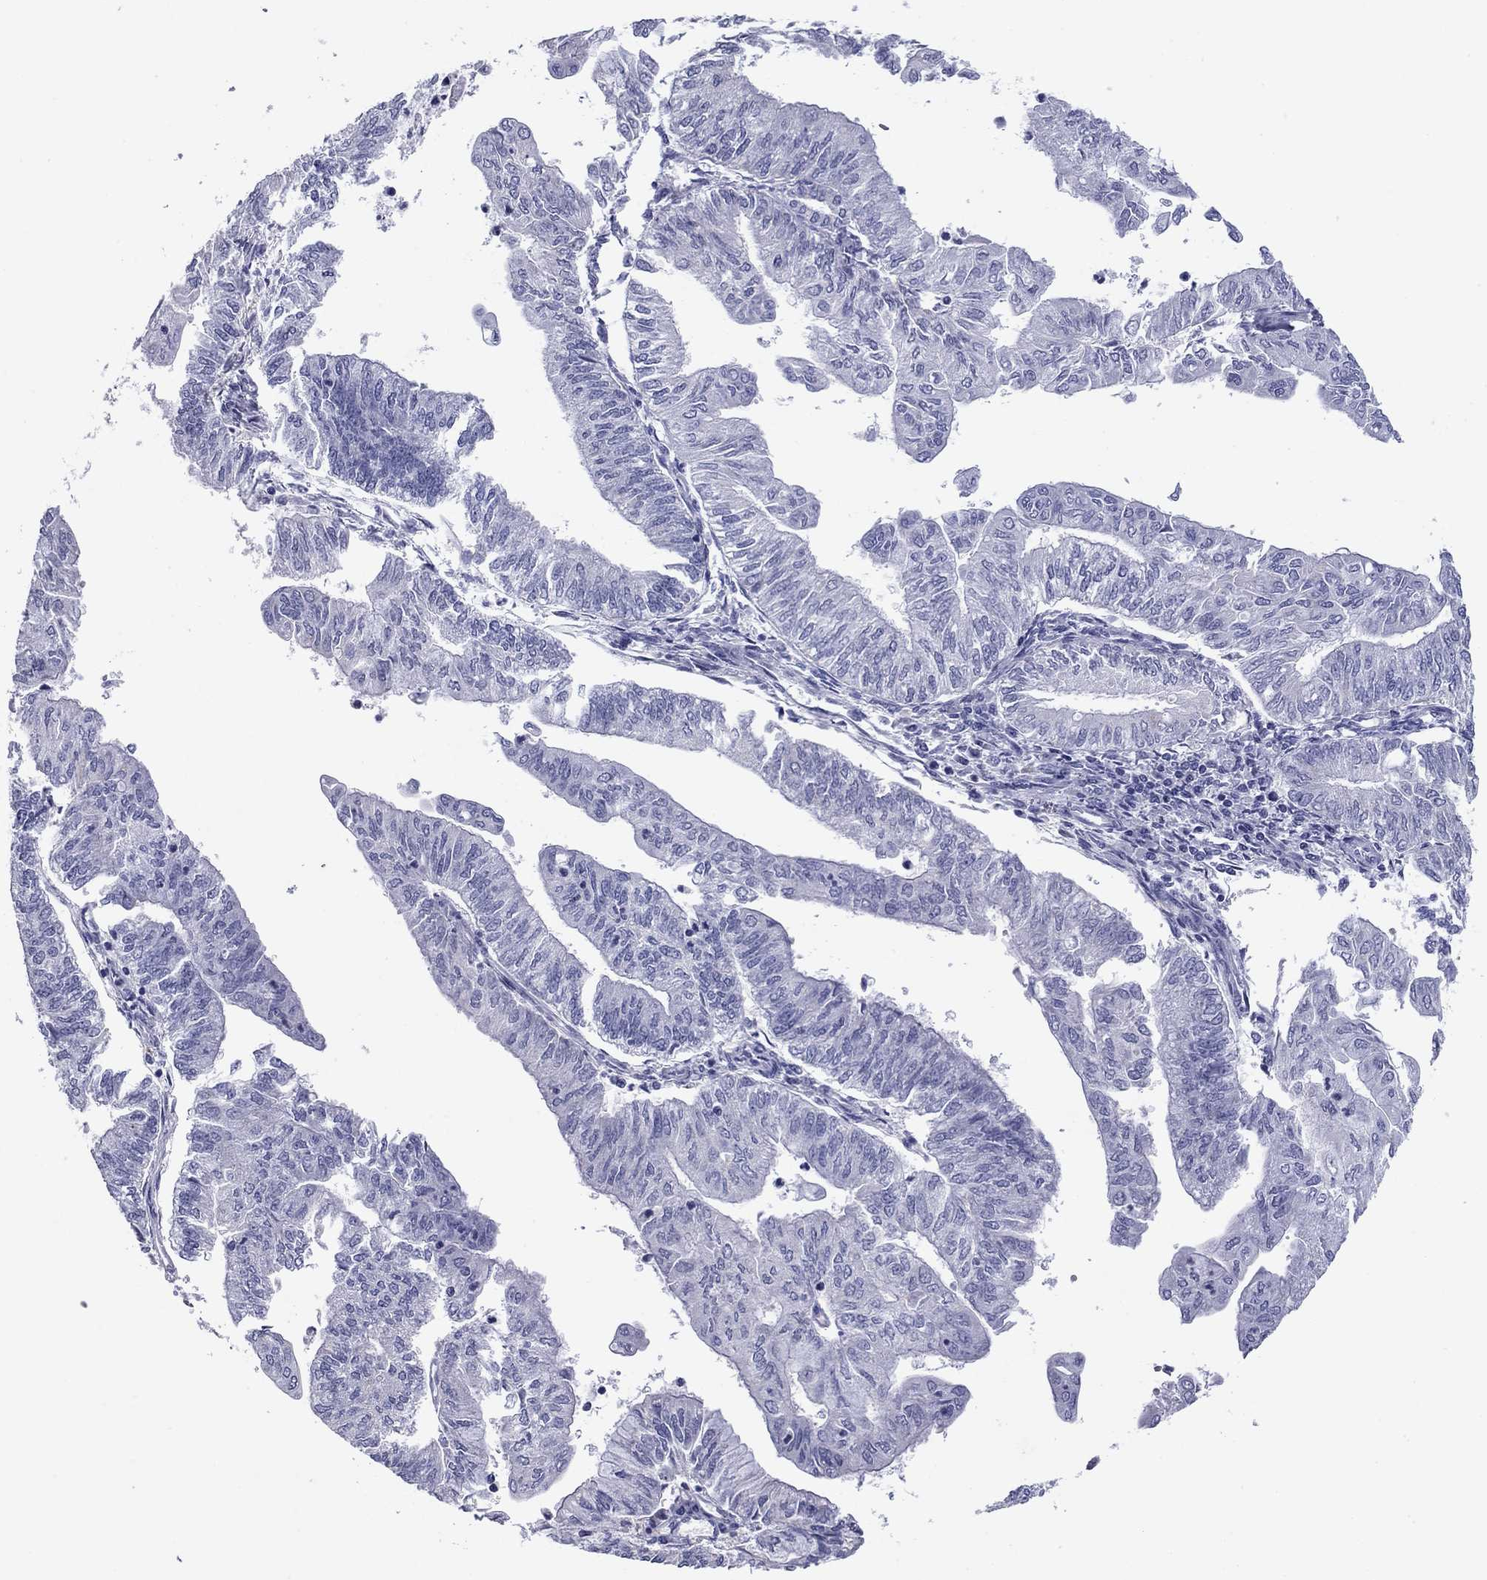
{"staining": {"intensity": "negative", "quantity": "none", "location": "none"}, "tissue": "endometrial cancer", "cell_type": "Tumor cells", "image_type": "cancer", "snomed": [{"axis": "morphology", "description": "Adenocarcinoma, NOS"}, {"axis": "topography", "description": "Endometrium"}], "caption": "Protein analysis of endometrial cancer (adenocarcinoma) exhibits no significant expression in tumor cells.", "gene": "TCFL5", "patient": {"sex": "female", "age": 59}}